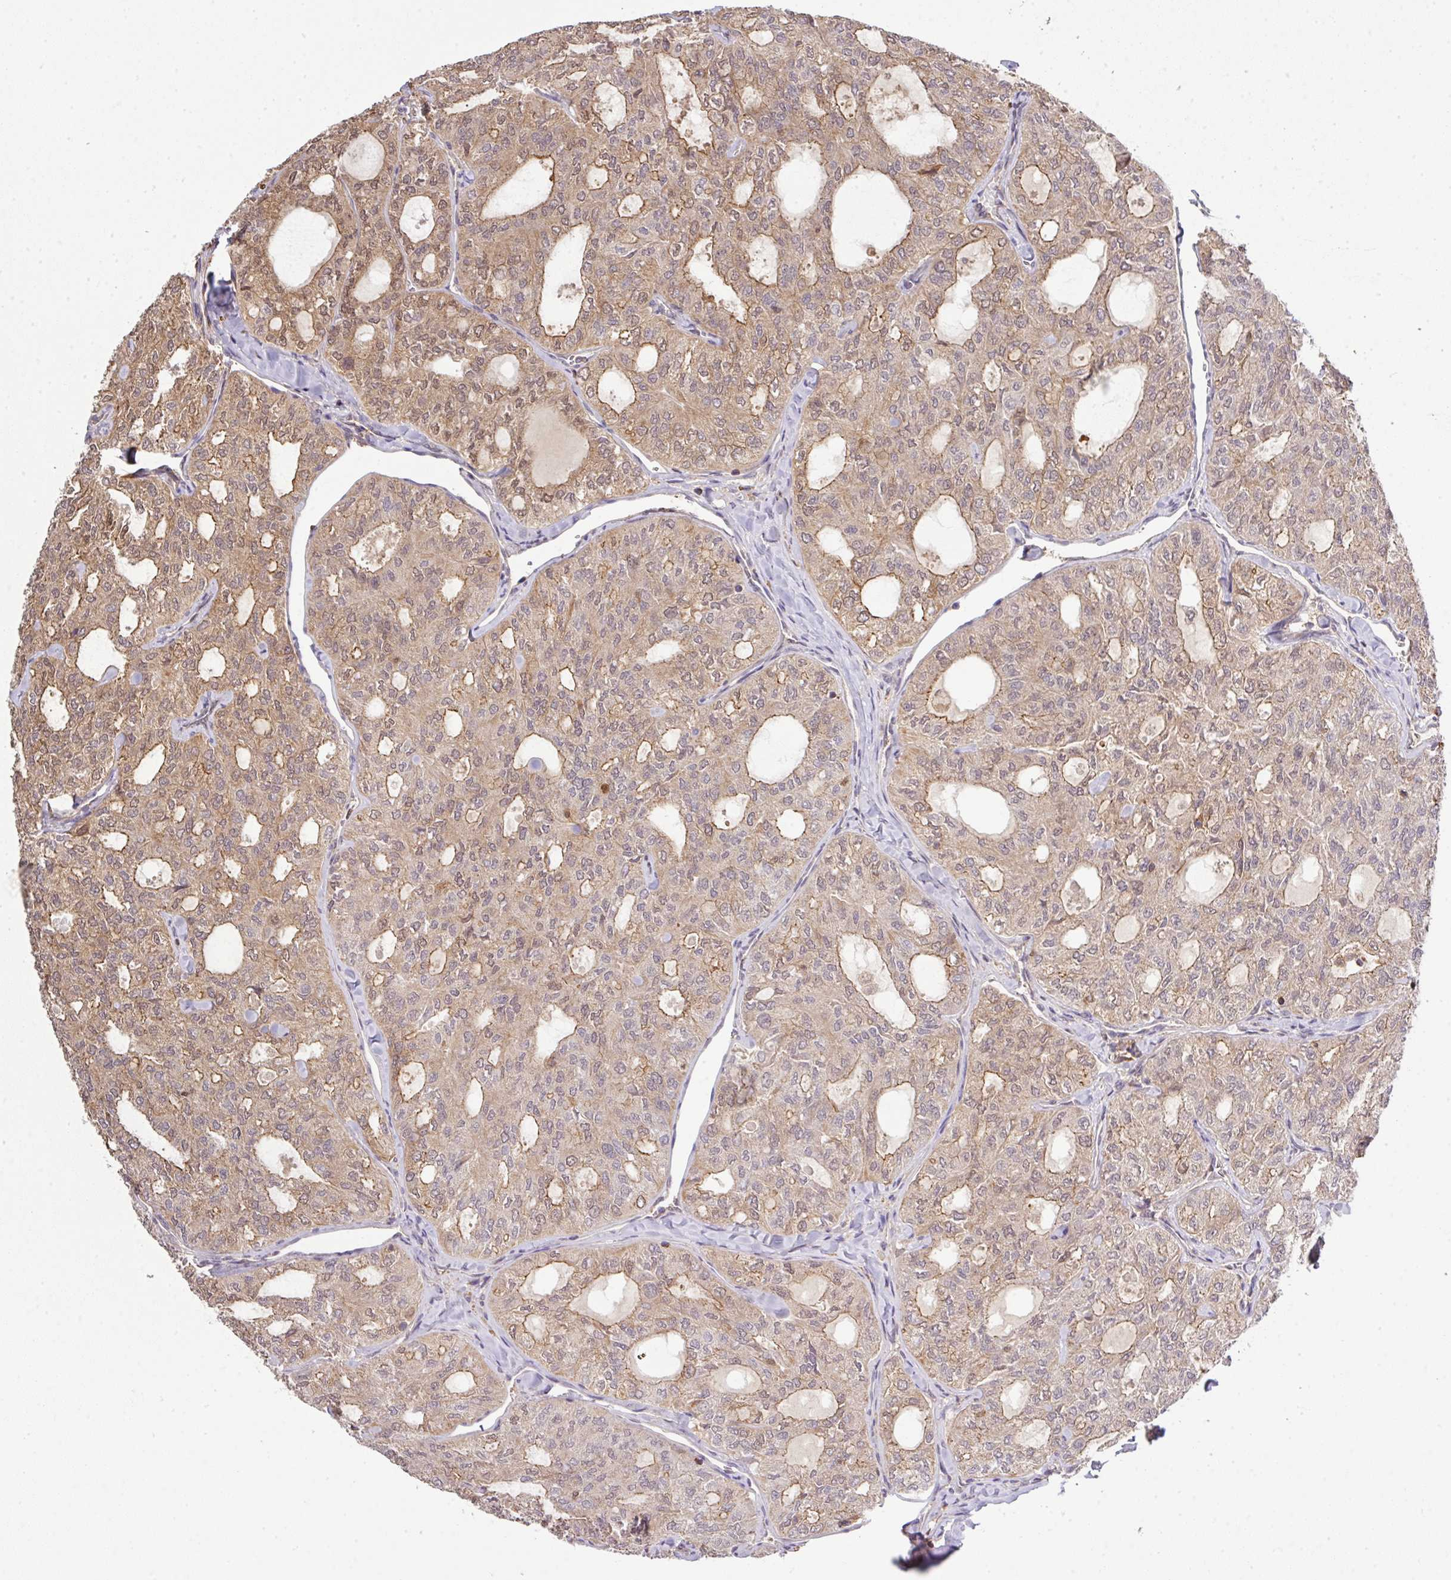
{"staining": {"intensity": "weak", "quantity": "25%-75%", "location": "cytoplasmic/membranous,nuclear"}, "tissue": "thyroid cancer", "cell_type": "Tumor cells", "image_type": "cancer", "snomed": [{"axis": "morphology", "description": "Follicular adenoma carcinoma, NOS"}, {"axis": "topography", "description": "Thyroid gland"}], "caption": "This is a histology image of IHC staining of follicular adenoma carcinoma (thyroid), which shows weak staining in the cytoplasmic/membranous and nuclear of tumor cells.", "gene": "ARPIN", "patient": {"sex": "male", "age": 75}}